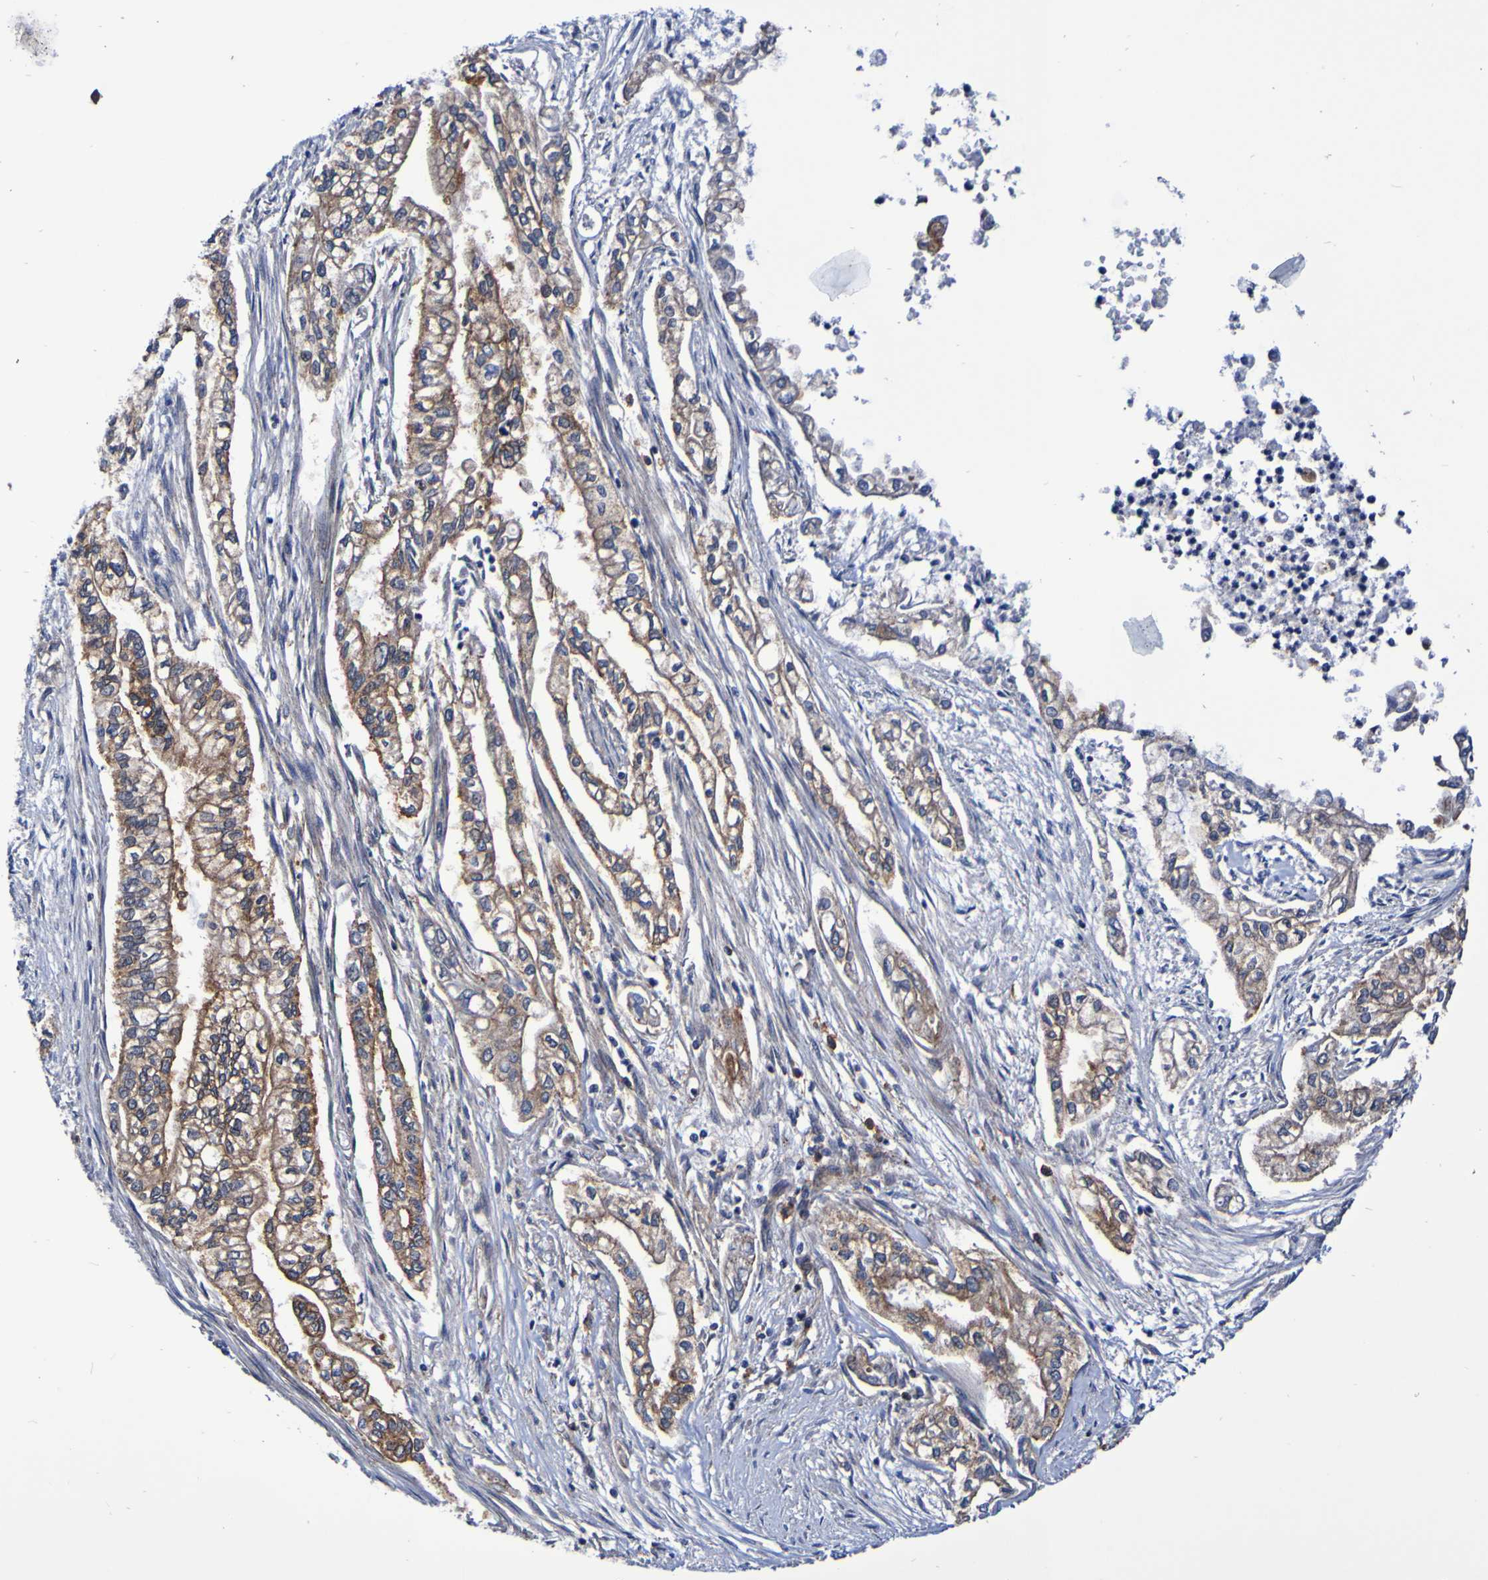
{"staining": {"intensity": "moderate", "quantity": ">75%", "location": "cytoplasmic/membranous"}, "tissue": "pancreatic cancer", "cell_type": "Tumor cells", "image_type": "cancer", "snomed": [{"axis": "morphology", "description": "Normal tissue, NOS"}, {"axis": "topography", "description": "Pancreas"}], "caption": "Pancreatic cancer tissue exhibits moderate cytoplasmic/membranous staining in about >75% of tumor cells", "gene": "GJB1", "patient": {"sex": "male", "age": 42}}